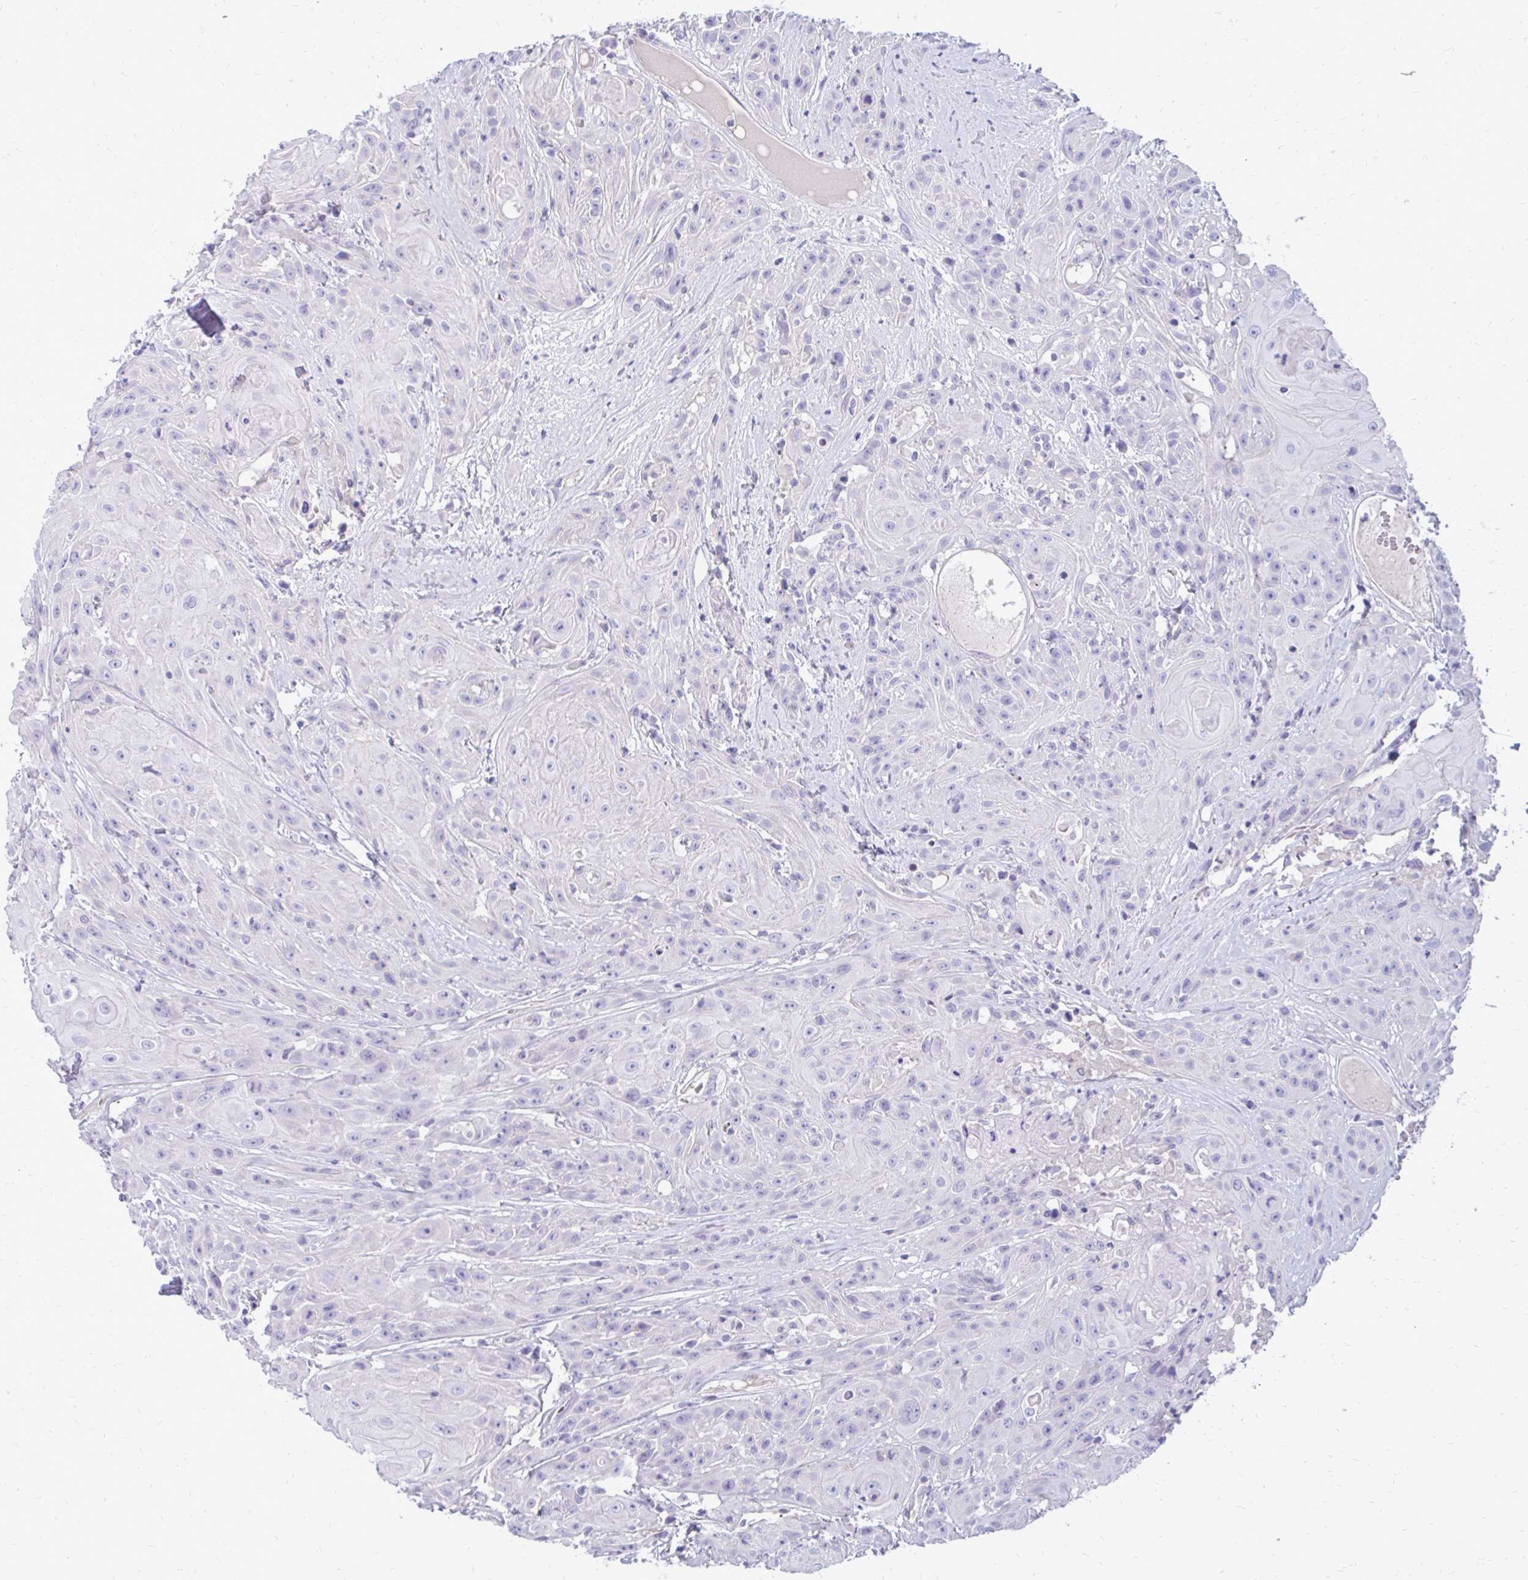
{"staining": {"intensity": "negative", "quantity": "none", "location": "none"}, "tissue": "head and neck cancer", "cell_type": "Tumor cells", "image_type": "cancer", "snomed": [{"axis": "morphology", "description": "Squamous cell carcinoma, NOS"}, {"axis": "topography", "description": "Skin"}, {"axis": "topography", "description": "Head-Neck"}], "caption": "An immunohistochemistry (IHC) photomicrograph of squamous cell carcinoma (head and neck) is shown. There is no staining in tumor cells of squamous cell carcinoma (head and neck). The staining is performed using DAB (3,3'-diaminobenzidine) brown chromogen with nuclei counter-stained in using hematoxylin.", "gene": "FABP3", "patient": {"sex": "male", "age": 80}}